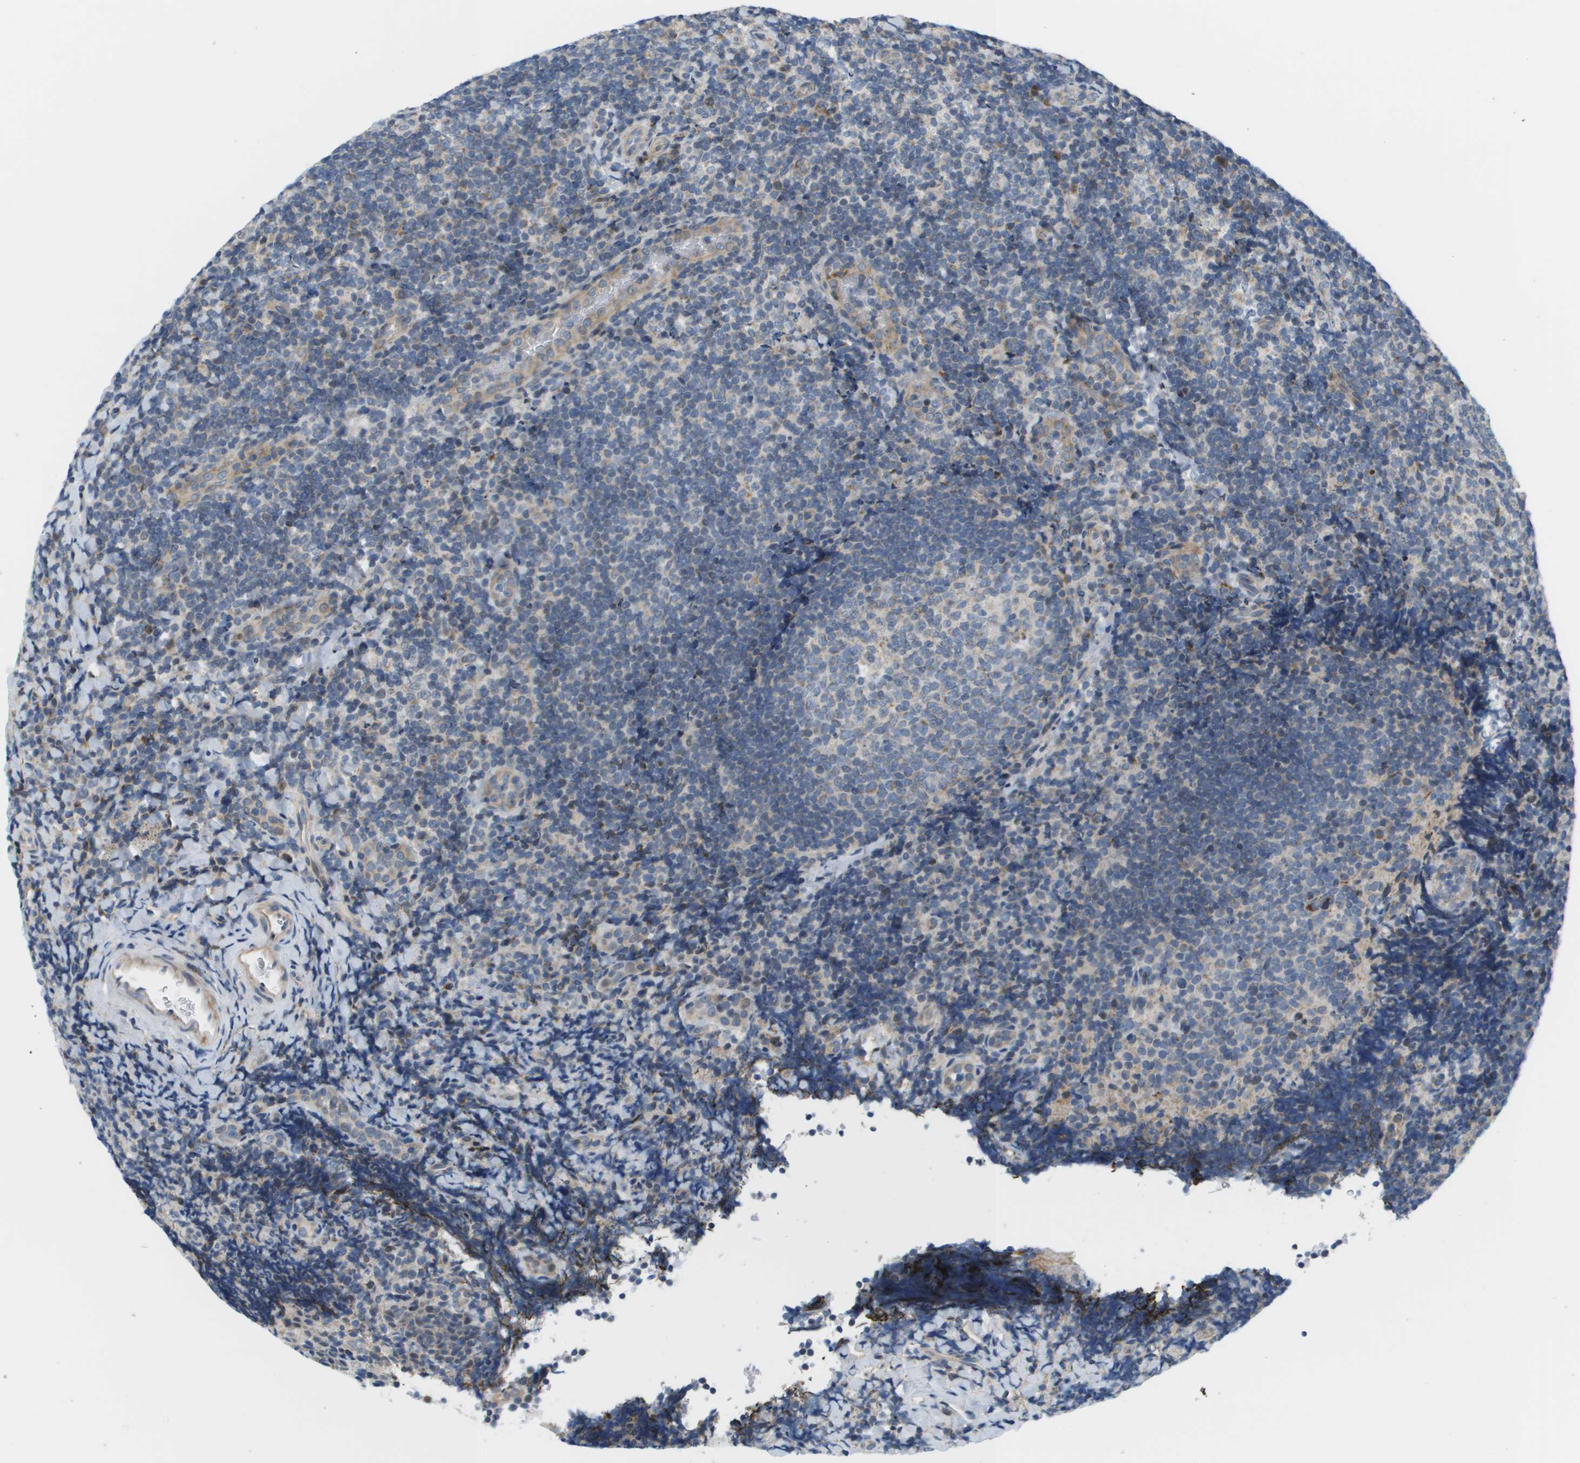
{"staining": {"intensity": "weak", "quantity": "25%-75%", "location": "cytoplasmic/membranous"}, "tissue": "tonsil", "cell_type": "Germinal center cells", "image_type": "normal", "snomed": [{"axis": "morphology", "description": "Normal tissue, NOS"}, {"axis": "topography", "description": "Tonsil"}], "caption": "Tonsil was stained to show a protein in brown. There is low levels of weak cytoplasmic/membranous expression in about 25%-75% of germinal center cells. The staining was performed using DAB, with brown indicating positive protein expression. Nuclei are stained blue with hematoxylin.", "gene": "KRT23", "patient": {"sex": "male", "age": 37}}